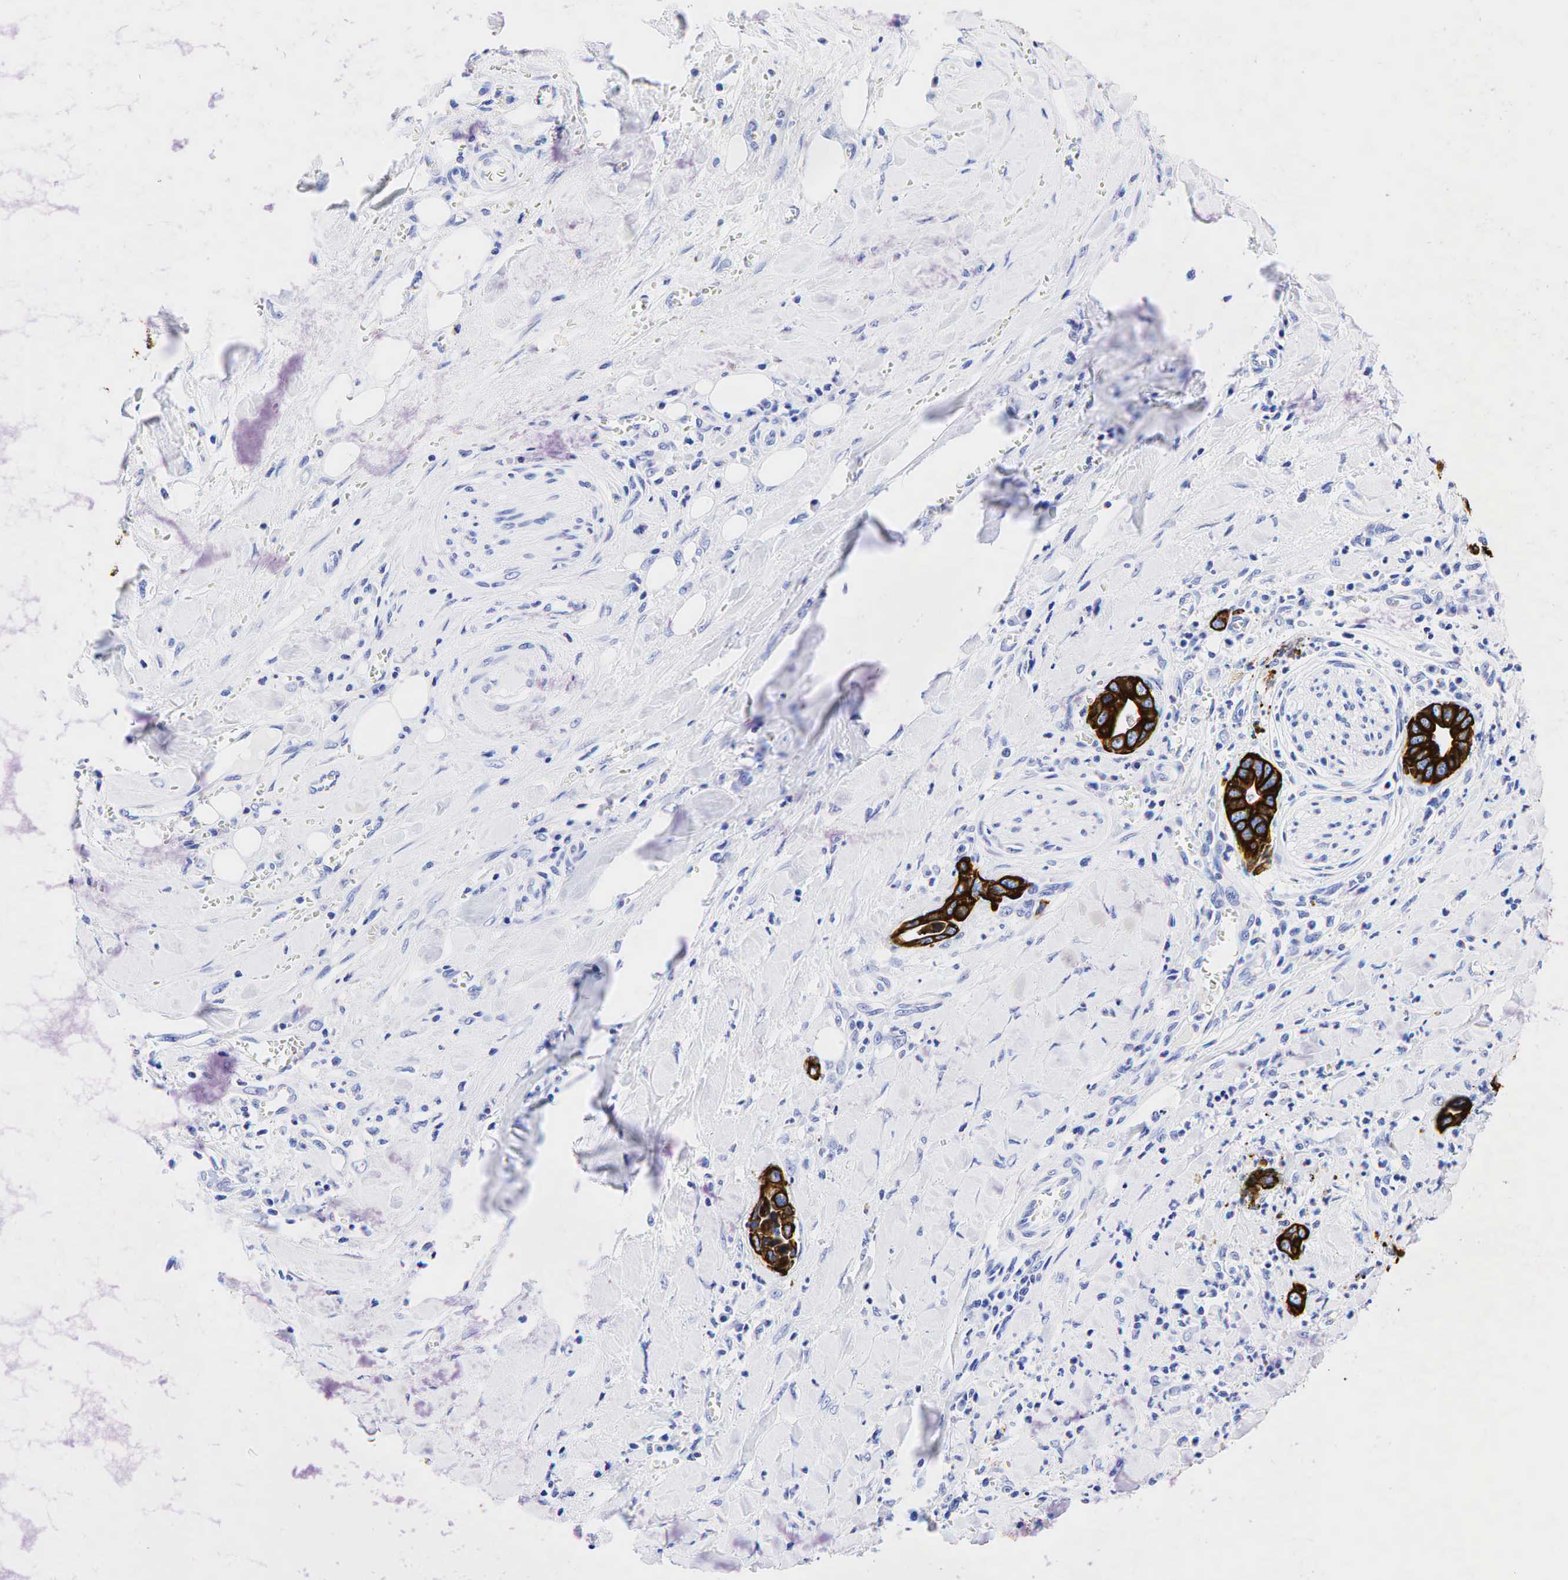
{"staining": {"intensity": "strong", "quantity": ">75%", "location": "cytoplasmic/membranous"}, "tissue": "pancreatic cancer", "cell_type": "Tumor cells", "image_type": "cancer", "snomed": [{"axis": "morphology", "description": "Adenocarcinoma, NOS"}, {"axis": "topography", "description": "Pancreas"}], "caption": "High-power microscopy captured an IHC histopathology image of adenocarcinoma (pancreatic), revealing strong cytoplasmic/membranous positivity in approximately >75% of tumor cells. The protein is stained brown, and the nuclei are stained in blue (DAB IHC with brightfield microscopy, high magnification).", "gene": "KRT19", "patient": {"sex": "male", "age": 69}}